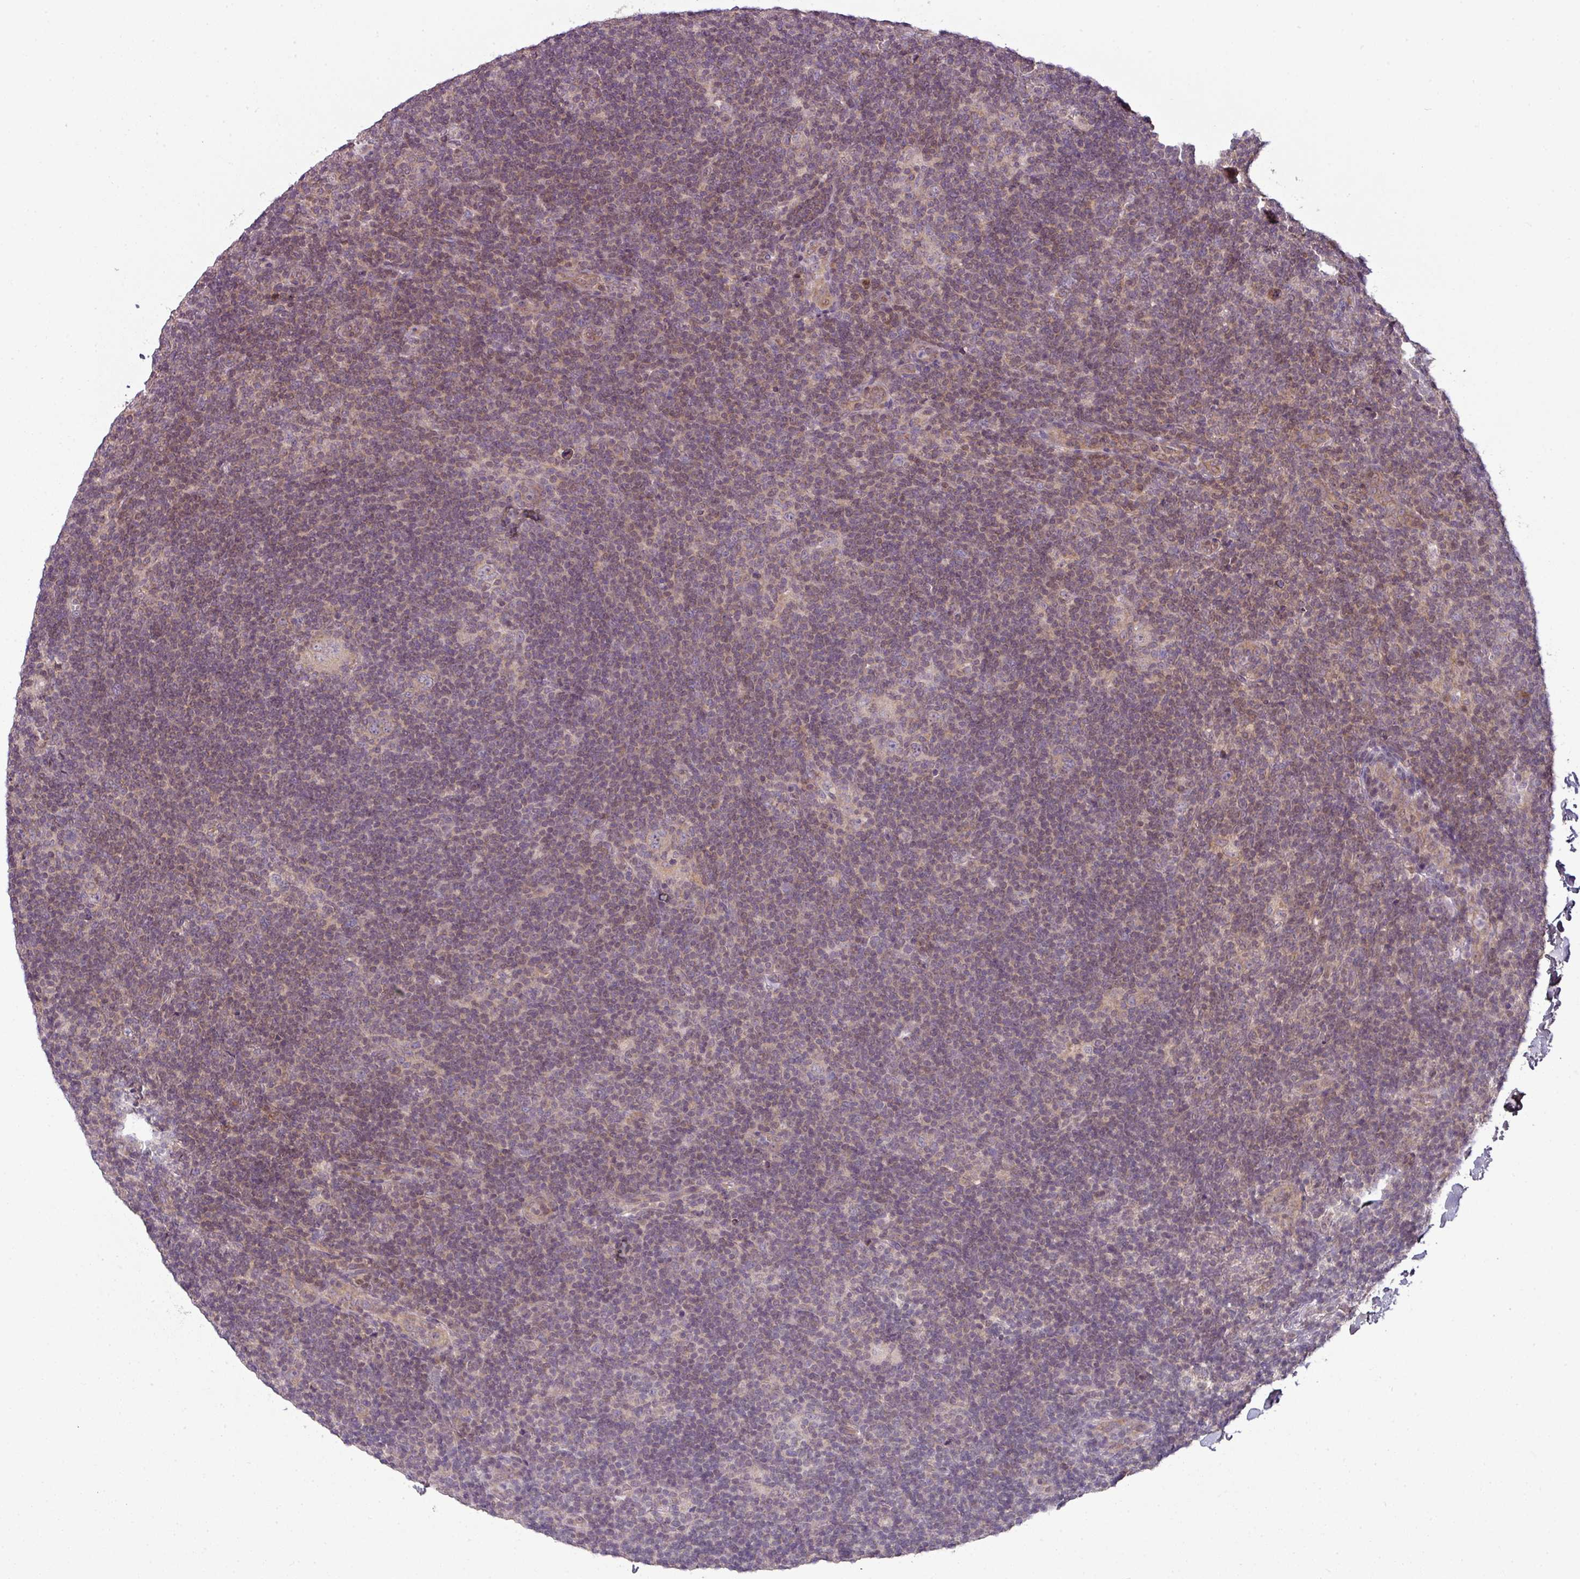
{"staining": {"intensity": "weak", "quantity": "25%-75%", "location": "cytoplasmic/membranous"}, "tissue": "lymphoma", "cell_type": "Tumor cells", "image_type": "cancer", "snomed": [{"axis": "morphology", "description": "Hodgkin's disease, NOS"}, {"axis": "topography", "description": "Lymph node"}], "caption": "Immunohistochemistry staining of Hodgkin's disease, which exhibits low levels of weak cytoplasmic/membranous positivity in approximately 25%-75% of tumor cells indicating weak cytoplasmic/membranous protein positivity. The staining was performed using DAB (brown) for protein detection and nuclei were counterstained in hematoxylin (blue).", "gene": "DERPC", "patient": {"sex": "female", "age": 57}}